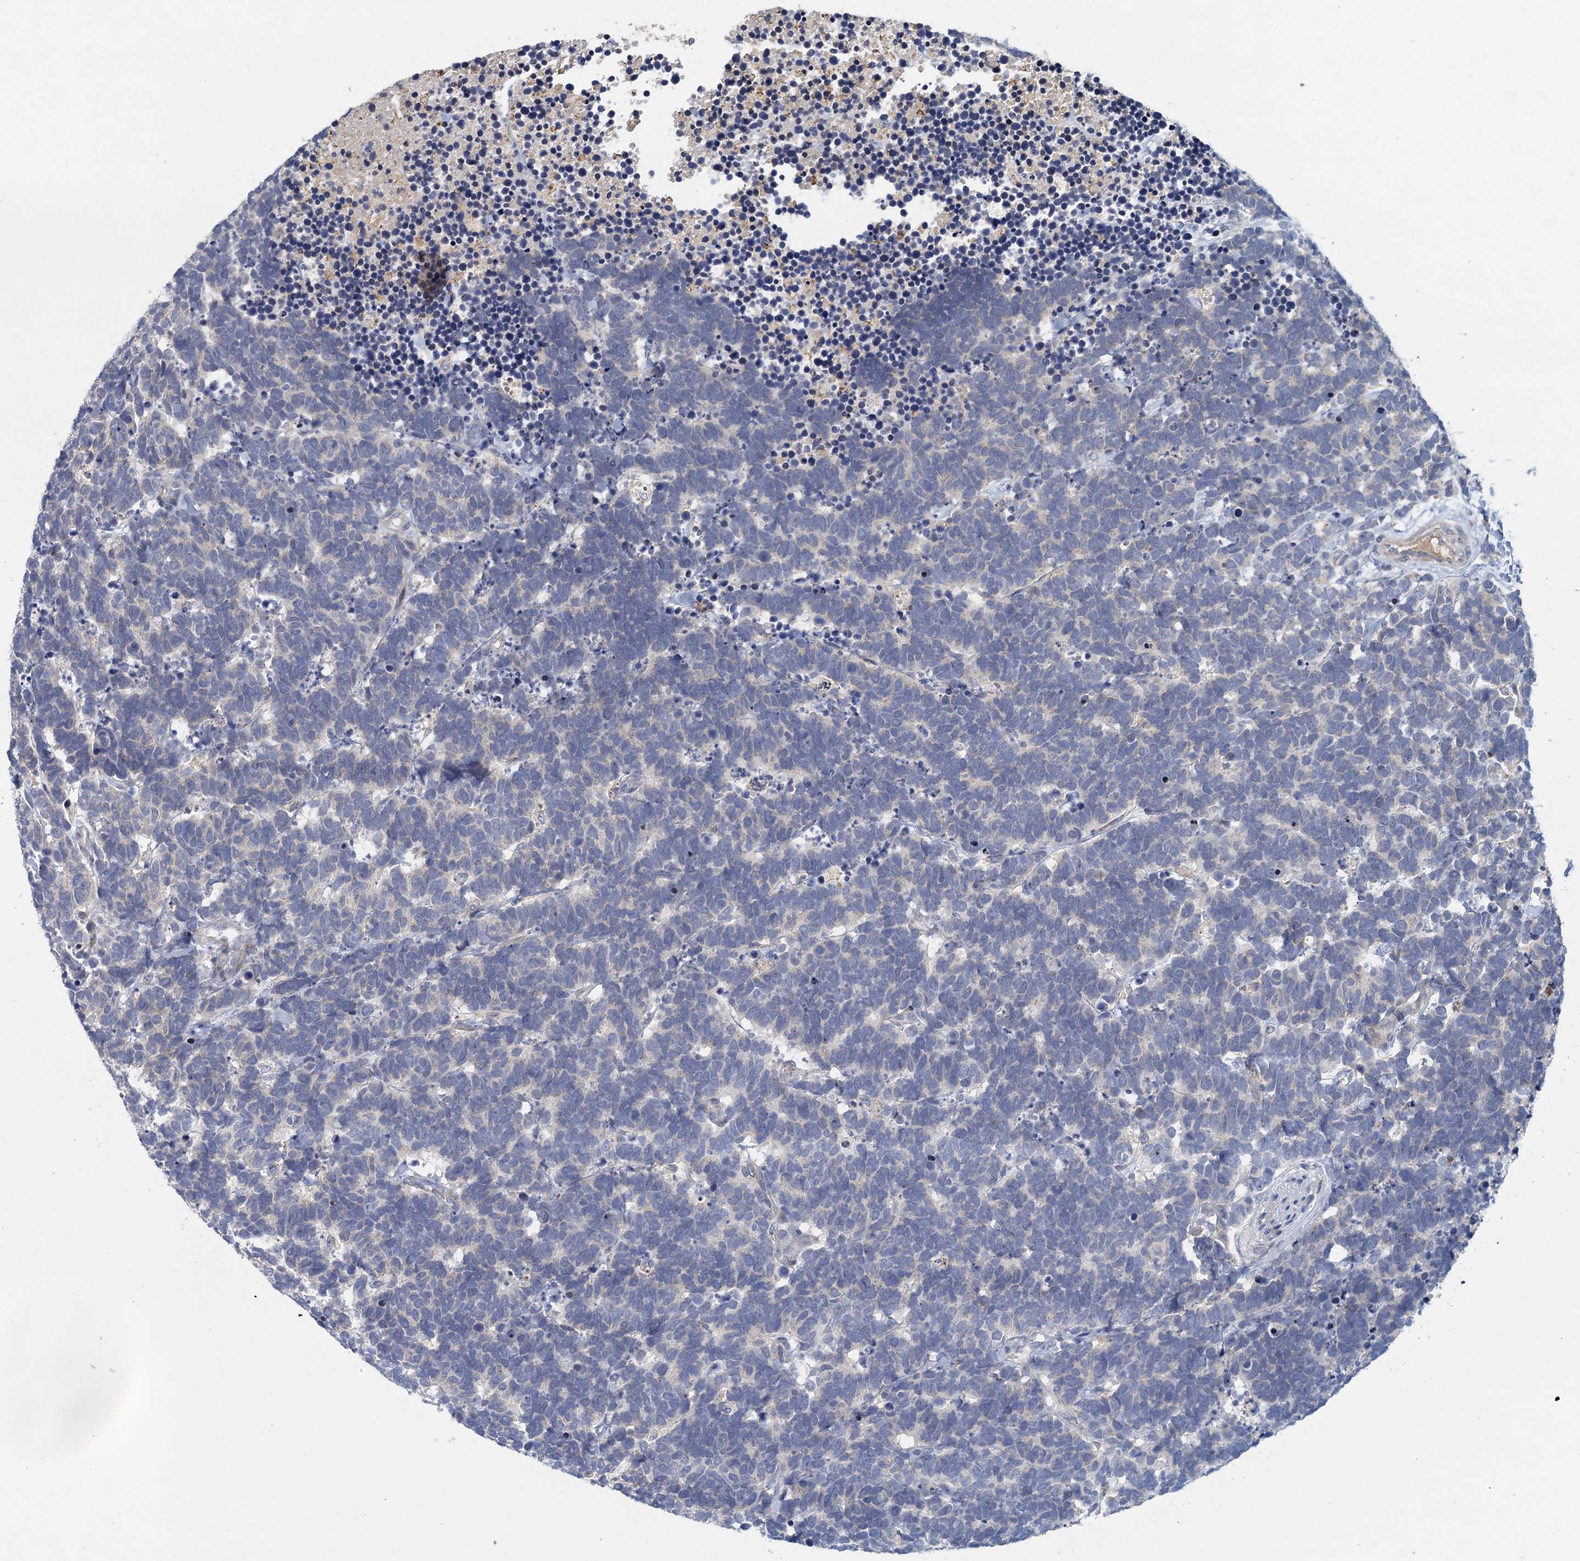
{"staining": {"intensity": "negative", "quantity": "none", "location": "none"}, "tissue": "carcinoid", "cell_type": "Tumor cells", "image_type": "cancer", "snomed": [{"axis": "morphology", "description": "Carcinoma, NOS"}, {"axis": "morphology", "description": "Carcinoid, malignant, NOS"}, {"axis": "topography", "description": "Urinary bladder"}], "caption": "A high-resolution photomicrograph shows immunohistochemistry staining of carcinoma, which demonstrates no significant positivity in tumor cells.", "gene": "TPCN1", "patient": {"sex": "male", "age": 57}}